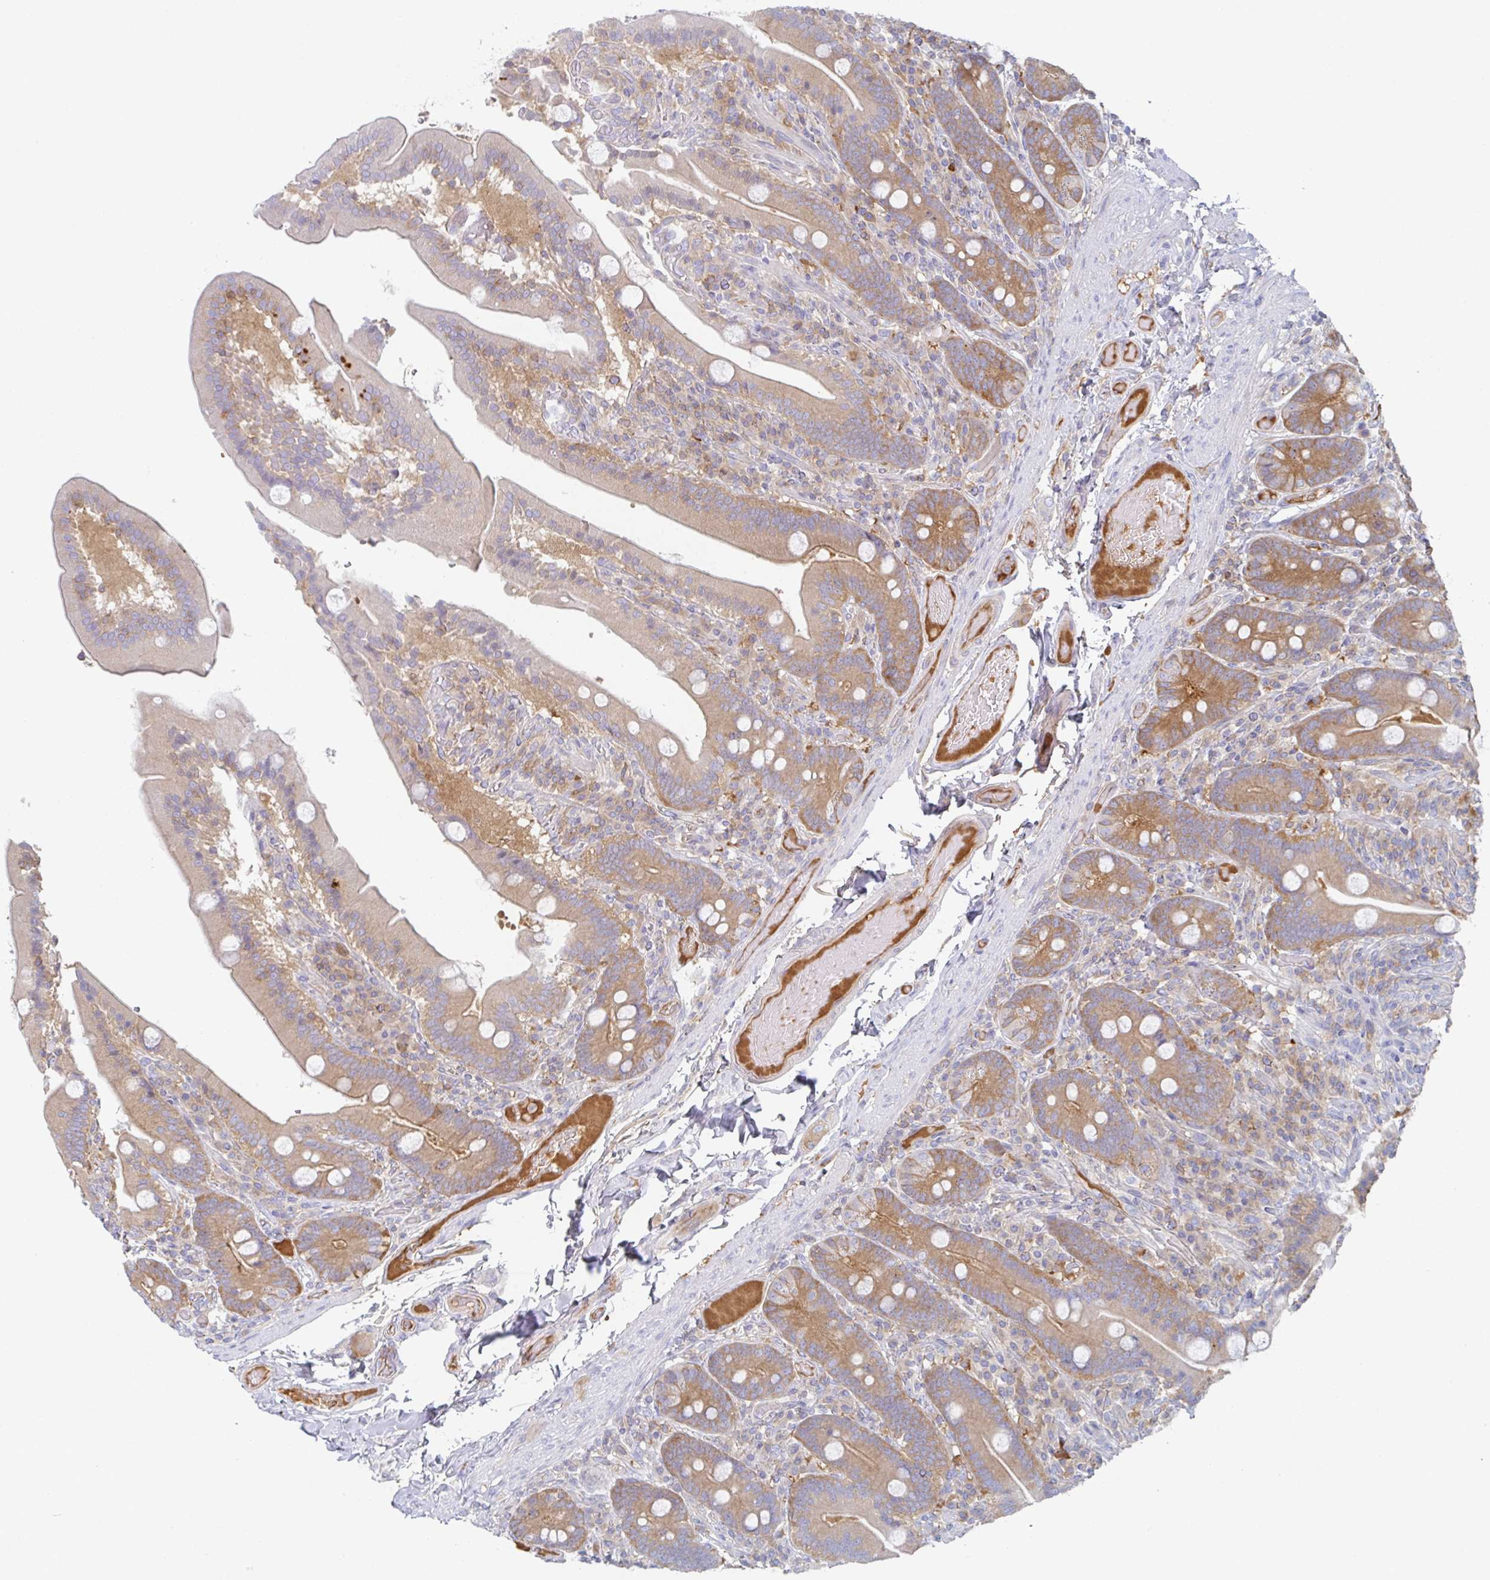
{"staining": {"intensity": "moderate", "quantity": "25%-75%", "location": "cytoplasmic/membranous"}, "tissue": "duodenum", "cell_type": "Glandular cells", "image_type": "normal", "snomed": [{"axis": "morphology", "description": "Normal tissue, NOS"}, {"axis": "topography", "description": "Duodenum"}], "caption": "Protein expression analysis of benign duodenum demonstrates moderate cytoplasmic/membranous expression in approximately 25%-75% of glandular cells.", "gene": "AMPD2", "patient": {"sex": "female", "age": 62}}